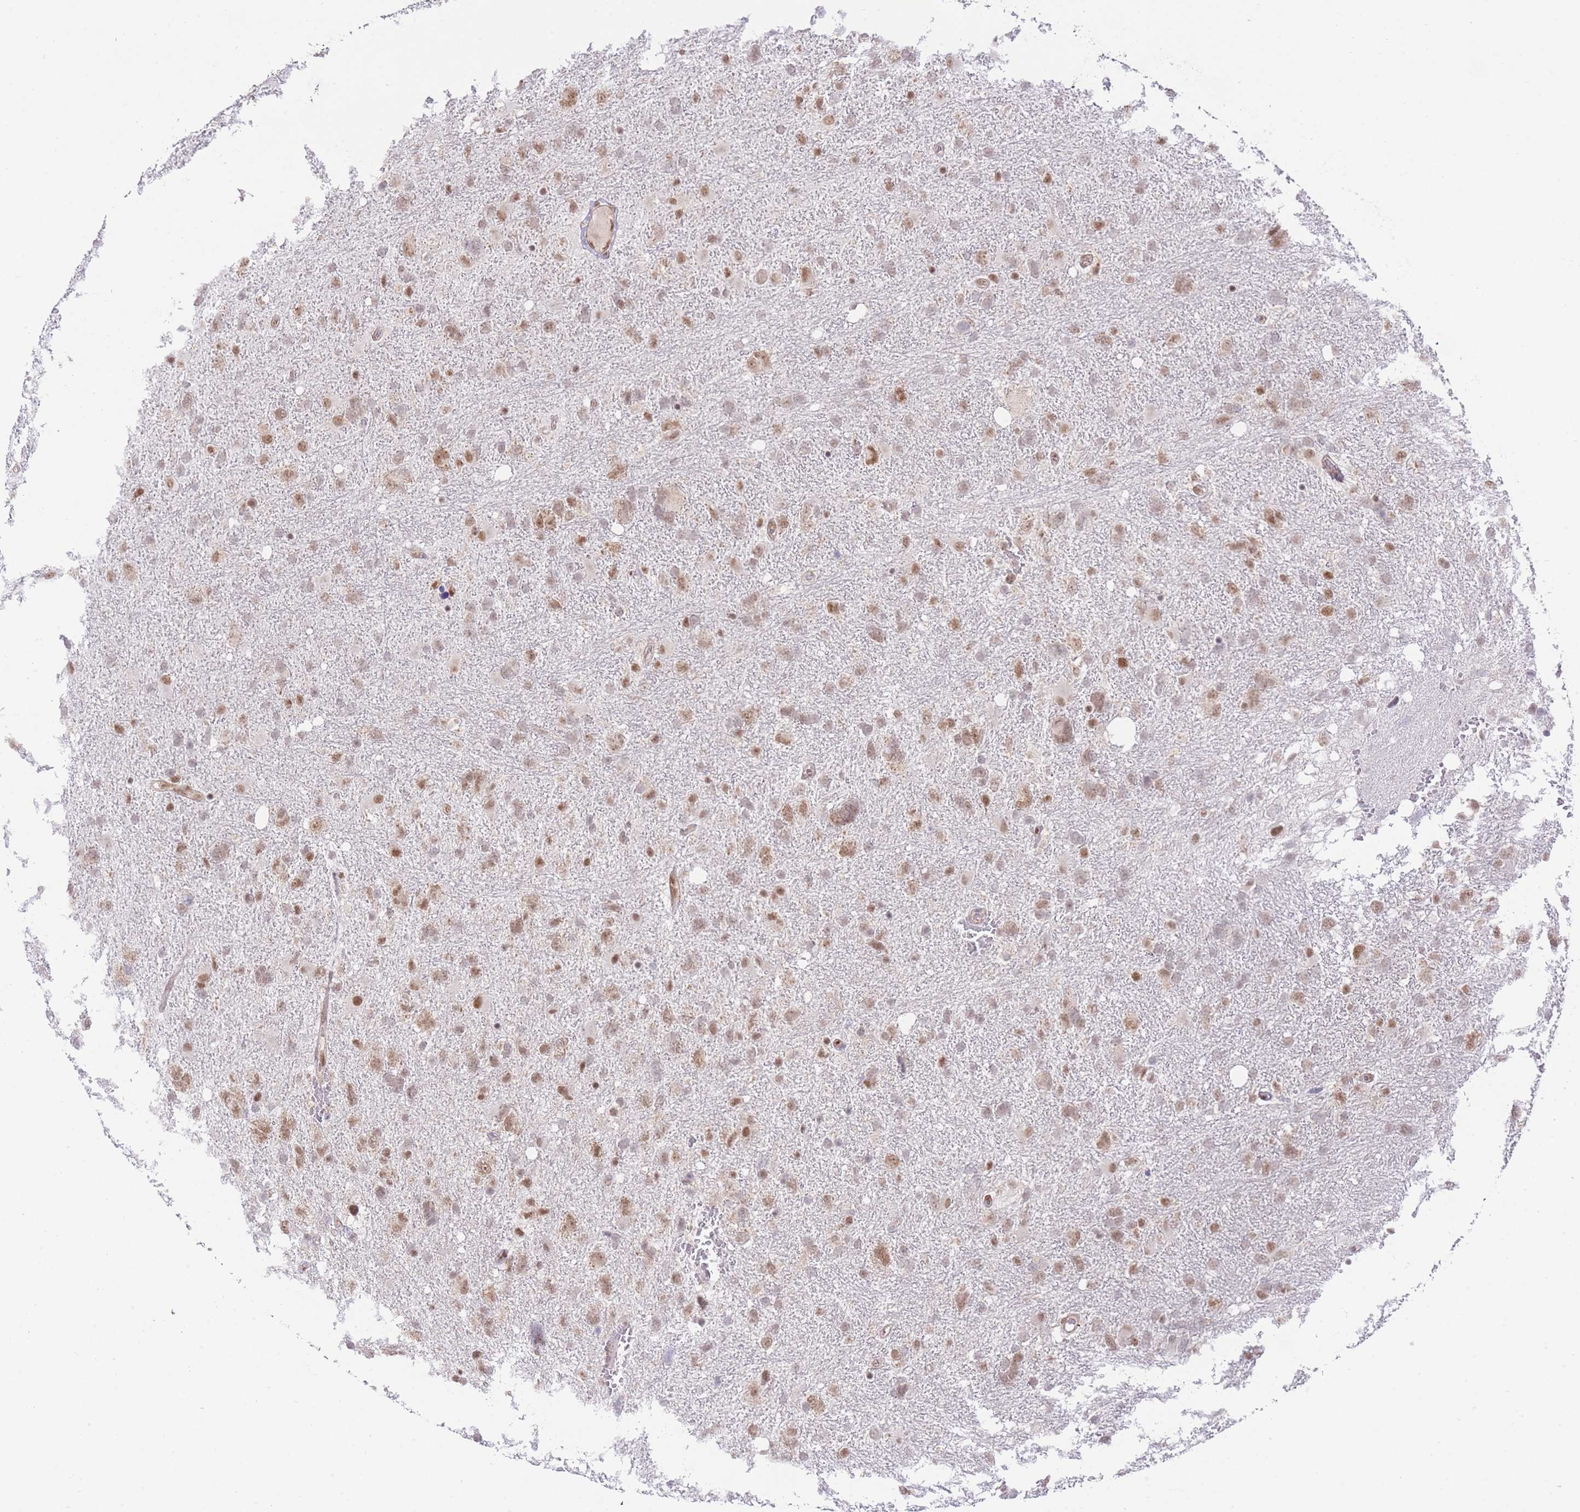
{"staining": {"intensity": "moderate", "quantity": ">75%", "location": "nuclear"}, "tissue": "glioma", "cell_type": "Tumor cells", "image_type": "cancer", "snomed": [{"axis": "morphology", "description": "Glioma, malignant, High grade"}, {"axis": "topography", "description": "Brain"}], "caption": "Human malignant glioma (high-grade) stained for a protein (brown) exhibits moderate nuclear positive positivity in about >75% of tumor cells.", "gene": "CARD8", "patient": {"sex": "male", "age": 61}}